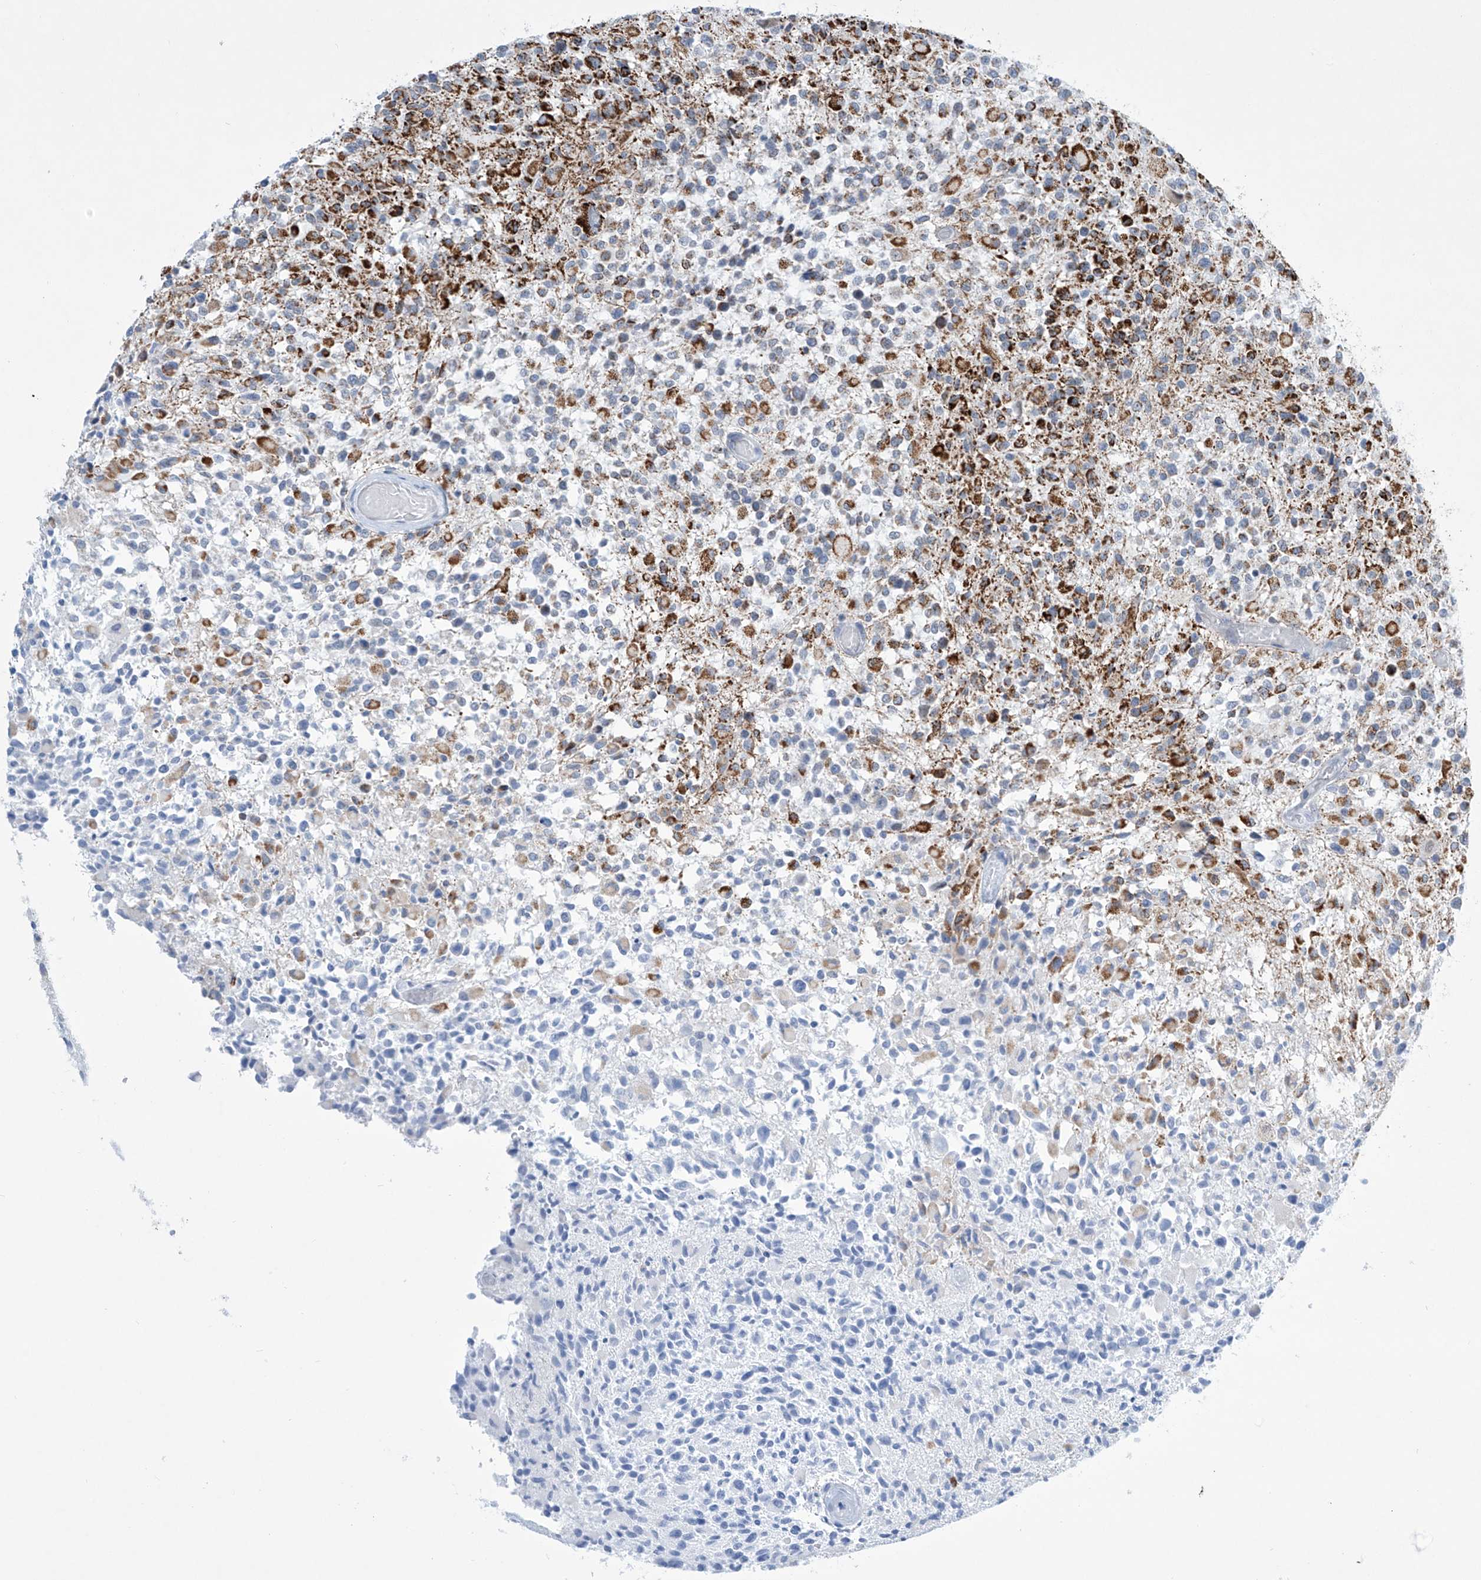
{"staining": {"intensity": "strong", "quantity": "<25%", "location": "cytoplasmic/membranous"}, "tissue": "glioma", "cell_type": "Tumor cells", "image_type": "cancer", "snomed": [{"axis": "morphology", "description": "Glioma, malignant, High grade"}, {"axis": "morphology", "description": "Glioblastoma, NOS"}, {"axis": "topography", "description": "Brain"}], "caption": "Strong cytoplasmic/membranous expression for a protein is present in about <25% of tumor cells of malignant high-grade glioma using IHC.", "gene": "ALDH6A1", "patient": {"sex": "male", "age": 60}}